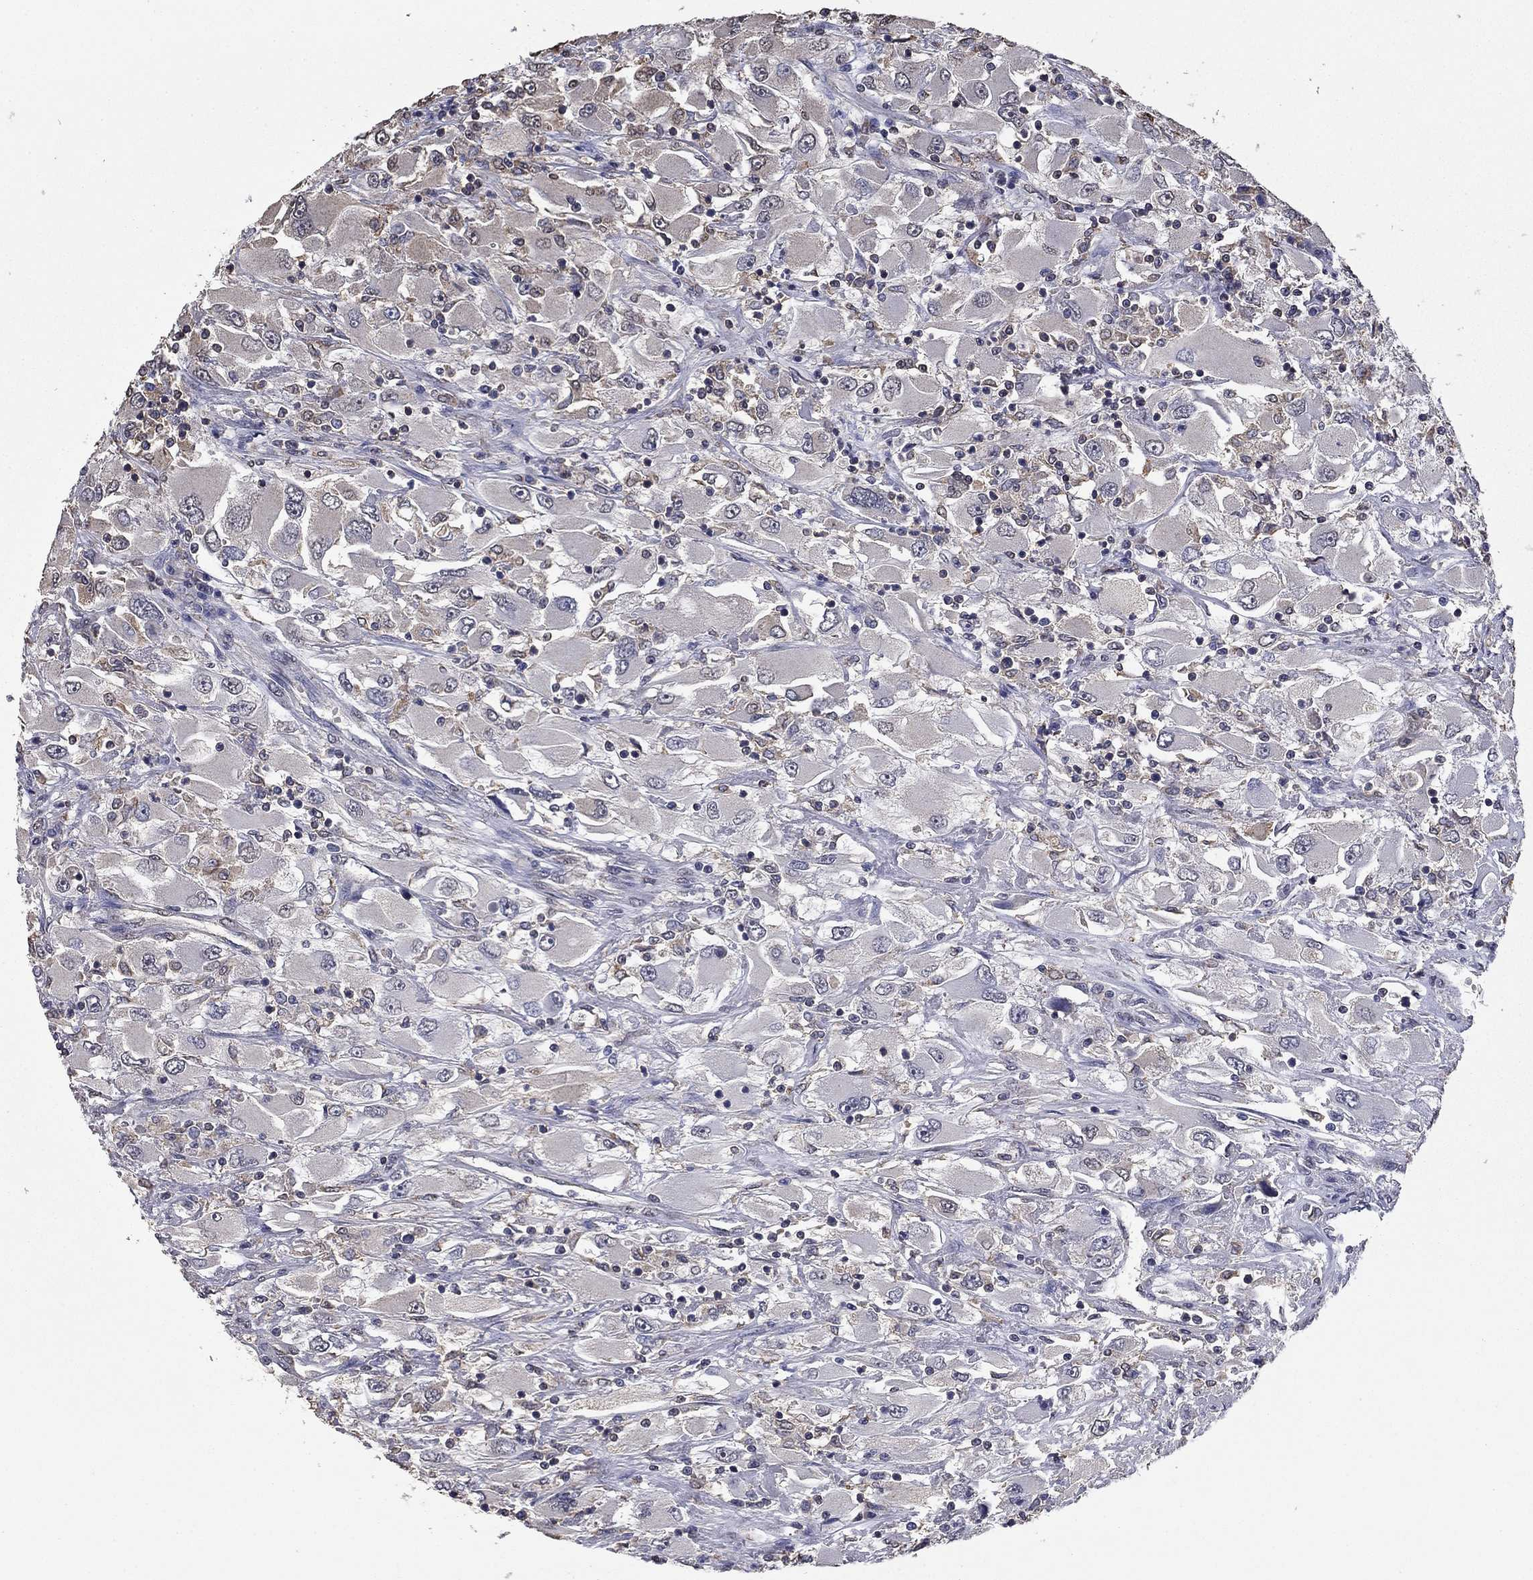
{"staining": {"intensity": "negative", "quantity": "none", "location": "none"}, "tissue": "renal cancer", "cell_type": "Tumor cells", "image_type": "cancer", "snomed": [{"axis": "morphology", "description": "Adenocarcinoma, NOS"}, {"axis": "topography", "description": "Kidney"}], "caption": "This is an IHC photomicrograph of human renal adenocarcinoma. There is no expression in tumor cells.", "gene": "MFAP3L", "patient": {"sex": "female", "age": 52}}